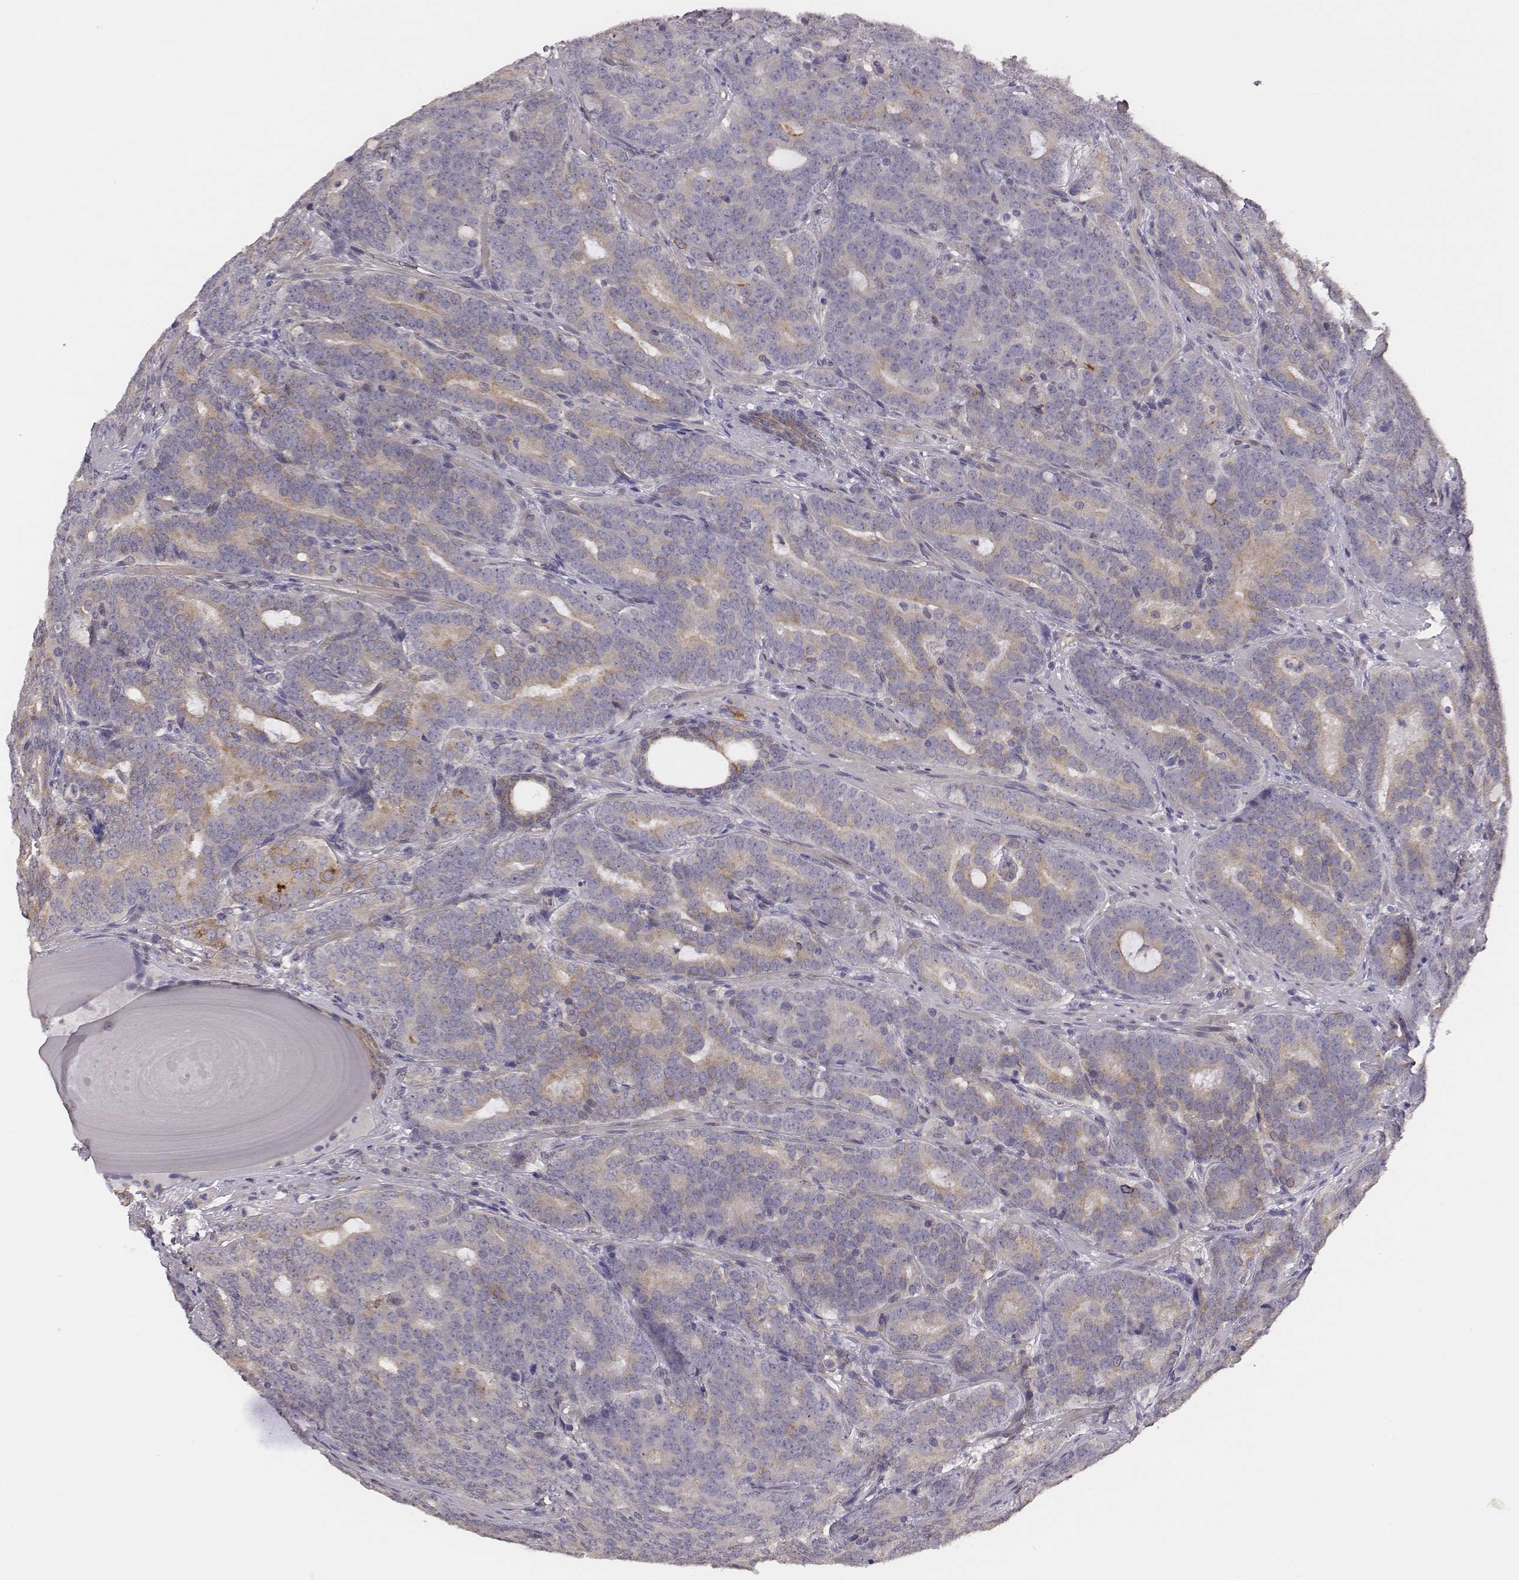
{"staining": {"intensity": "weak", "quantity": "25%-75%", "location": "cytoplasmic/membranous"}, "tissue": "prostate cancer", "cell_type": "Tumor cells", "image_type": "cancer", "snomed": [{"axis": "morphology", "description": "Adenocarcinoma, NOS"}, {"axis": "topography", "description": "Prostate"}], "caption": "The photomicrograph displays staining of prostate cancer, revealing weak cytoplasmic/membranous protein expression (brown color) within tumor cells.", "gene": "SCARF1", "patient": {"sex": "male", "age": 71}}